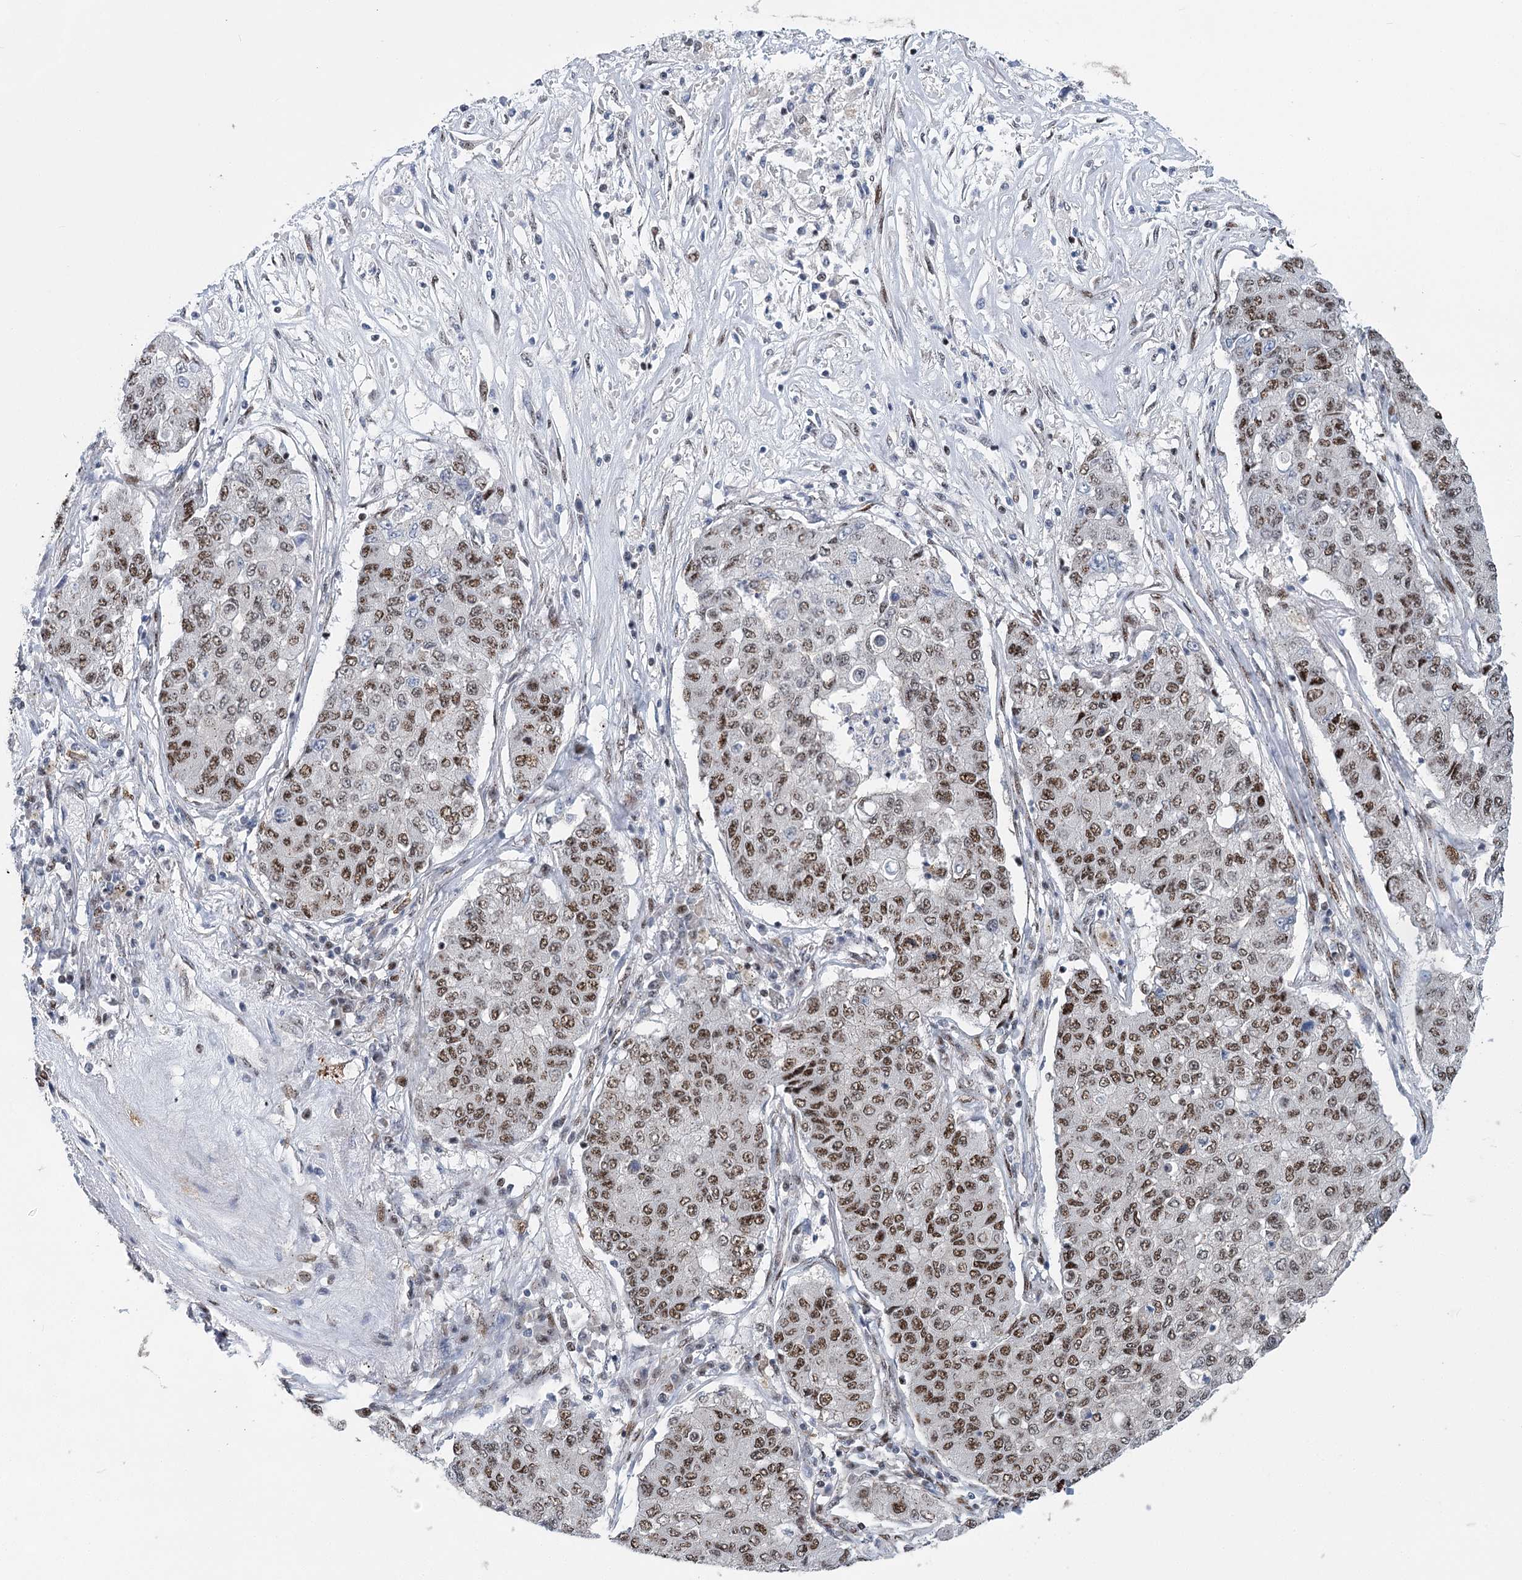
{"staining": {"intensity": "moderate", "quantity": ">75%", "location": "nuclear"}, "tissue": "lung cancer", "cell_type": "Tumor cells", "image_type": "cancer", "snomed": [{"axis": "morphology", "description": "Squamous cell carcinoma, NOS"}, {"axis": "topography", "description": "Lung"}], "caption": "Immunohistochemistry histopathology image of human lung cancer (squamous cell carcinoma) stained for a protein (brown), which displays medium levels of moderate nuclear expression in approximately >75% of tumor cells.", "gene": "CAMTA1", "patient": {"sex": "male", "age": 74}}